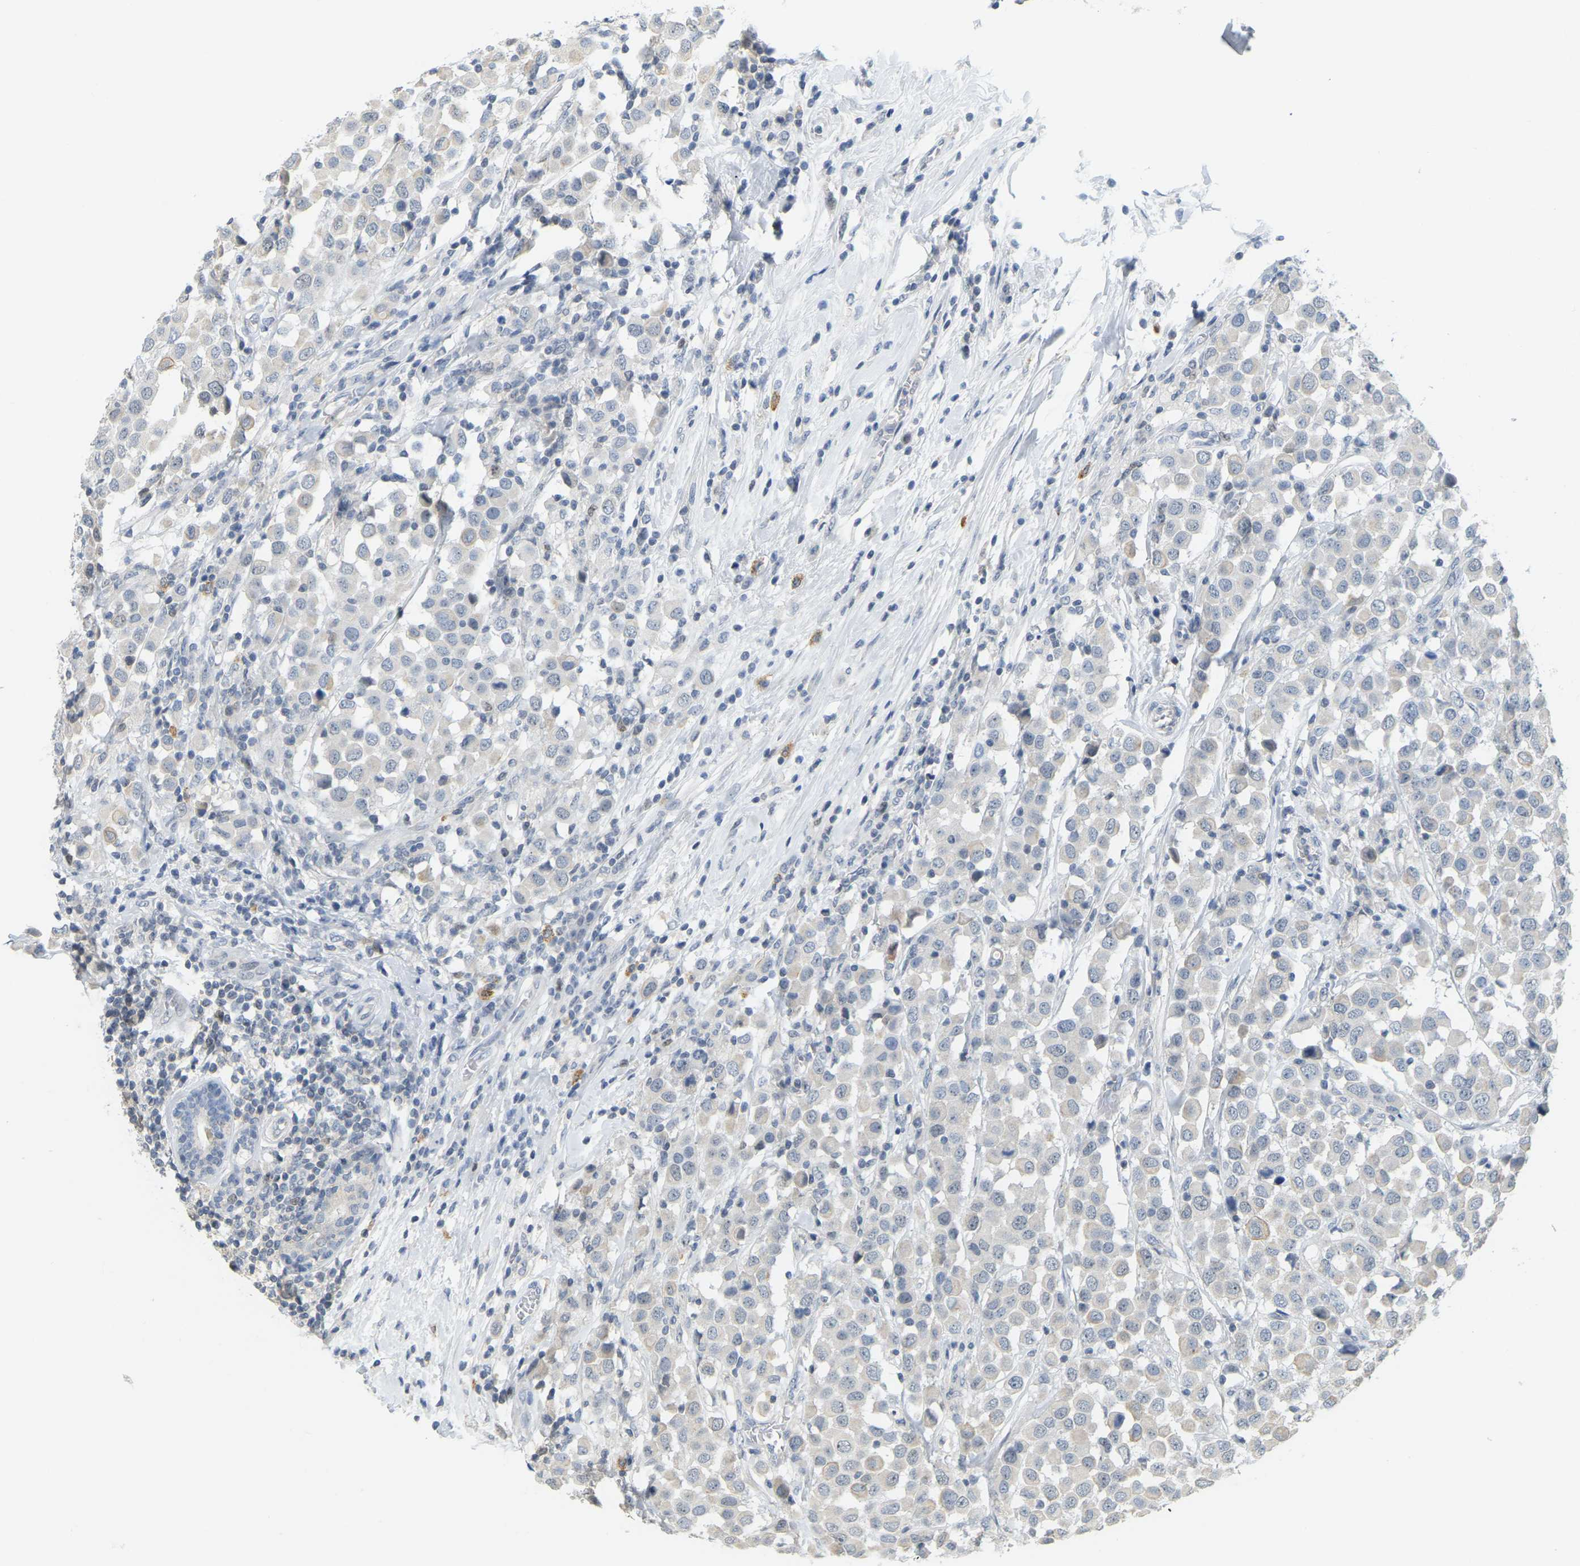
{"staining": {"intensity": "weak", "quantity": "25%-75%", "location": "cytoplasmic/membranous"}, "tissue": "breast cancer", "cell_type": "Tumor cells", "image_type": "cancer", "snomed": [{"axis": "morphology", "description": "Duct carcinoma"}, {"axis": "topography", "description": "Breast"}], "caption": "Weak cytoplasmic/membranous expression is present in approximately 25%-75% of tumor cells in breast invasive ductal carcinoma. (DAB (3,3'-diaminobenzidine) IHC with brightfield microscopy, high magnification).", "gene": "BRF2", "patient": {"sex": "female", "age": 61}}